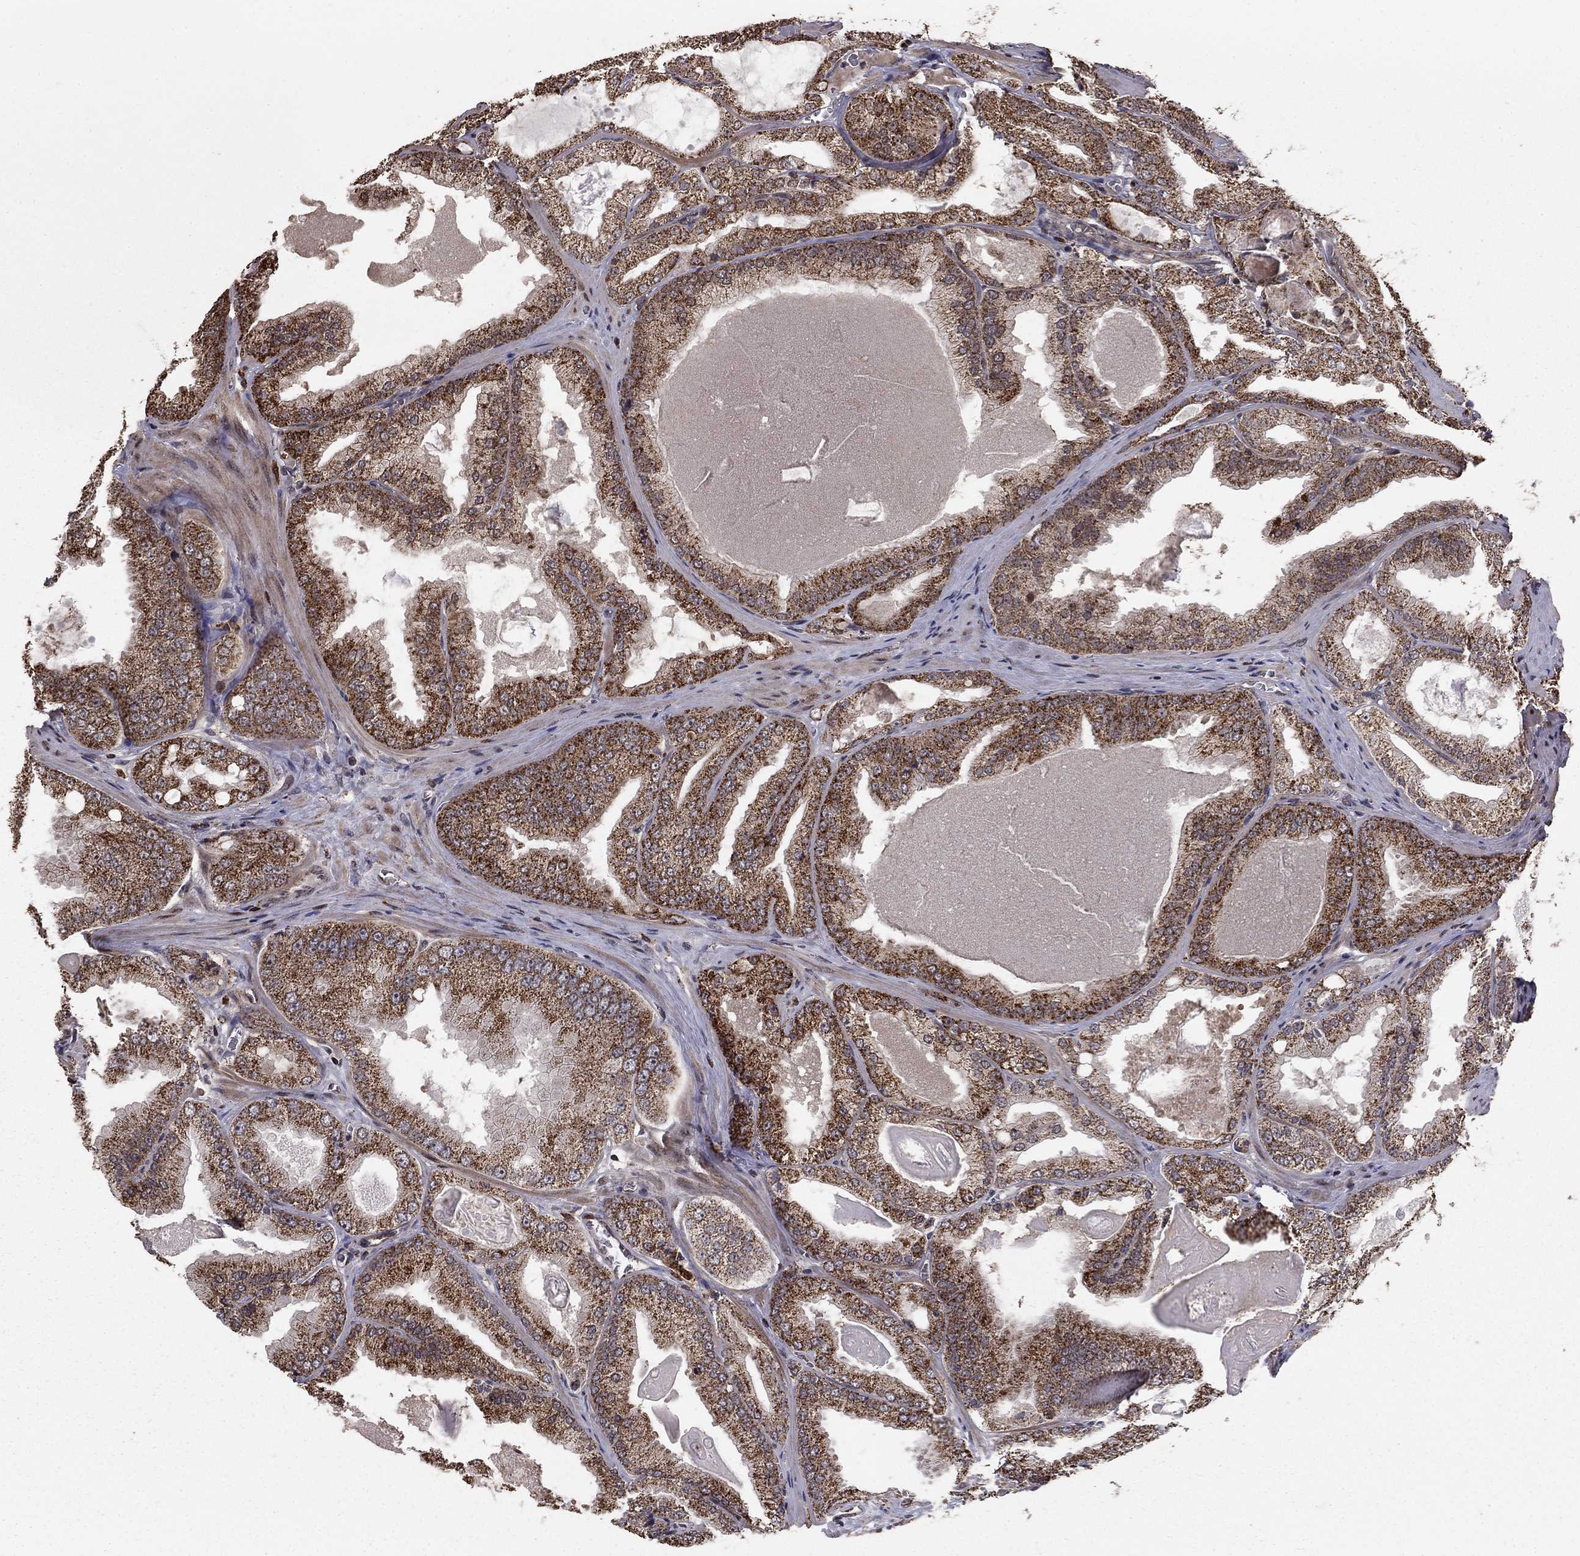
{"staining": {"intensity": "strong", "quantity": ">75%", "location": "cytoplasmic/membranous"}, "tissue": "prostate cancer", "cell_type": "Tumor cells", "image_type": "cancer", "snomed": [{"axis": "morphology", "description": "Adenocarcinoma, Low grade"}, {"axis": "topography", "description": "Prostate"}], "caption": "Prostate adenocarcinoma (low-grade) stained with a protein marker demonstrates strong staining in tumor cells.", "gene": "ACOT13", "patient": {"sex": "male", "age": 72}}